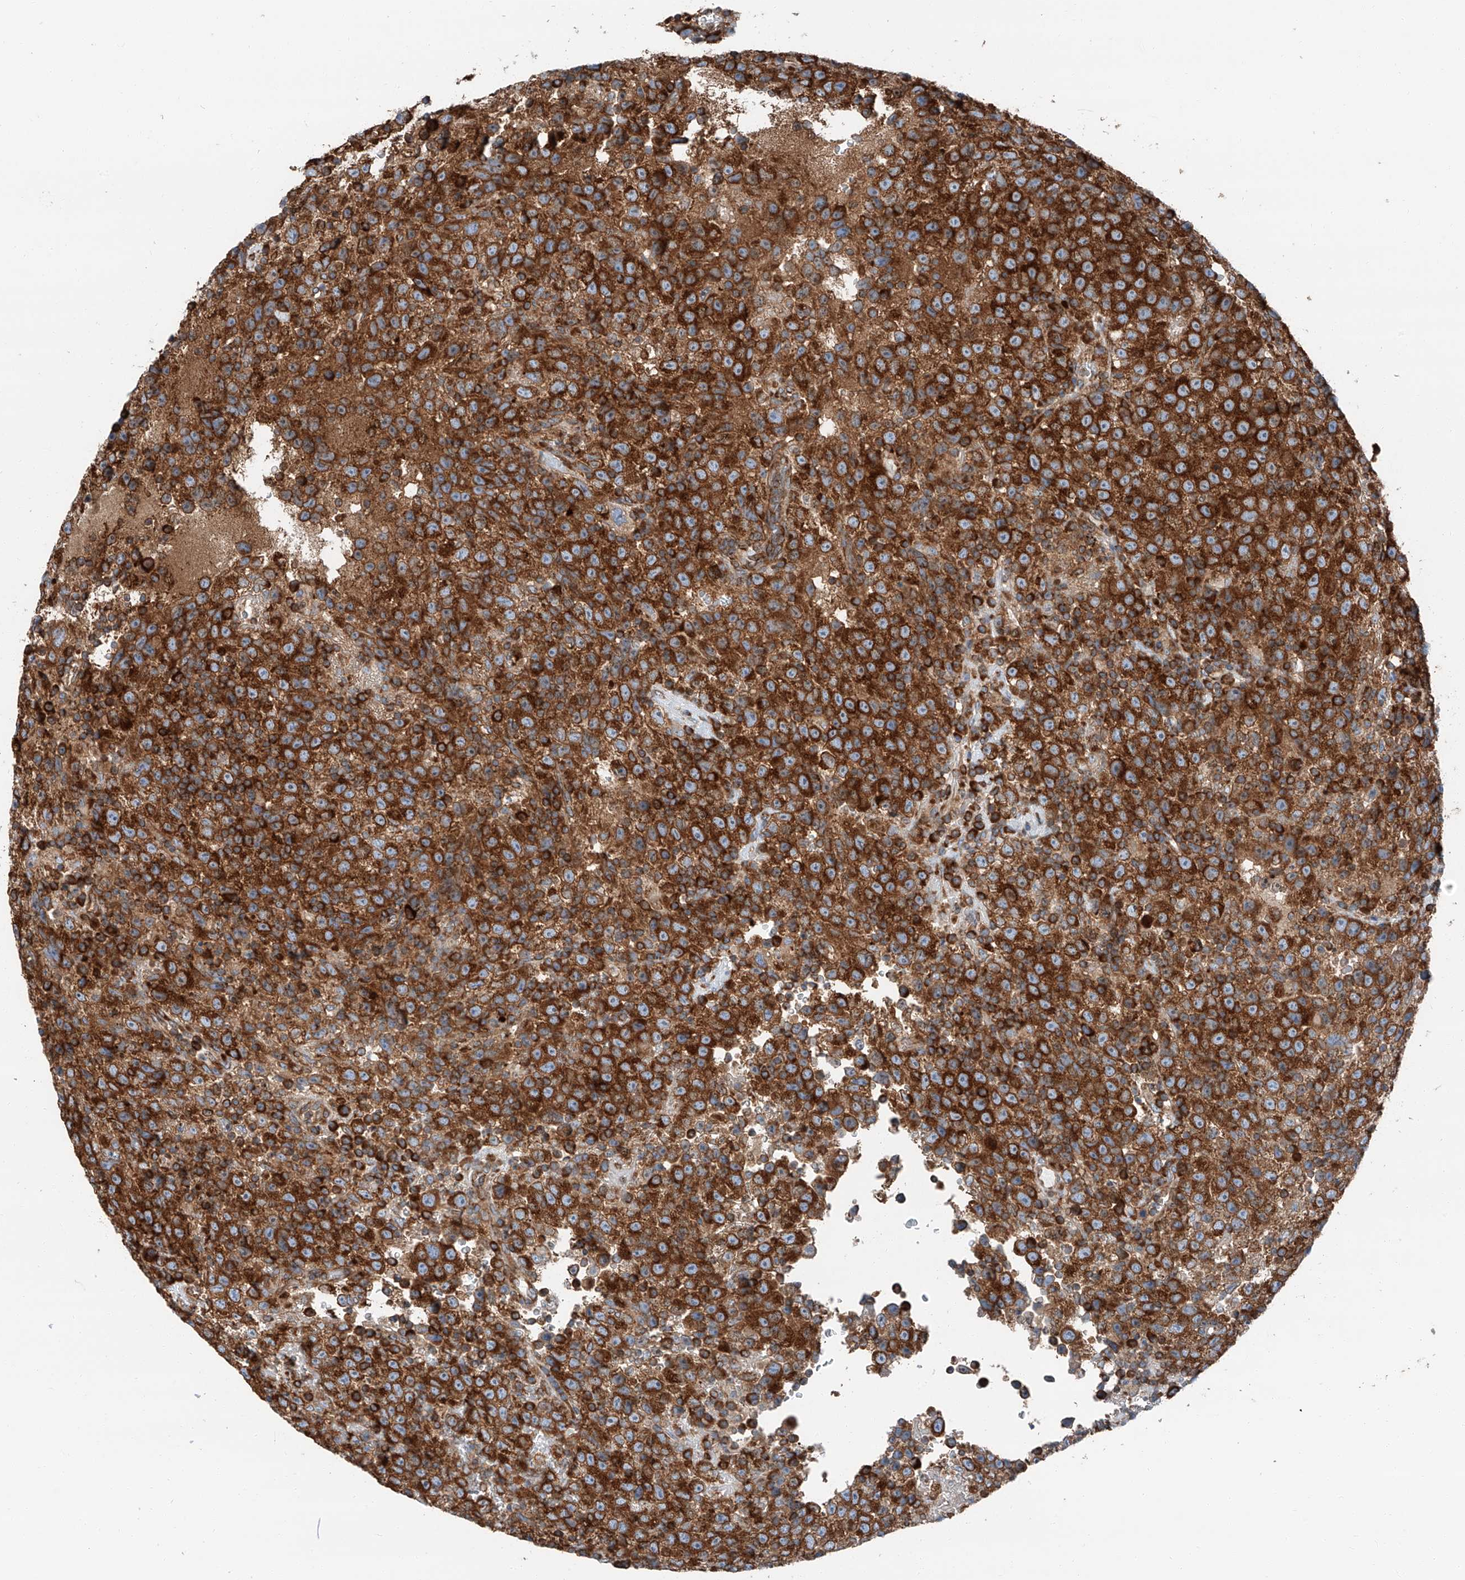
{"staining": {"intensity": "strong", "quantity": ">75%", "location": "cytoplasmic/membranous"}, "tissue": "testis cancer", "cell_type": "Tumor cells", "image_type": "cancer", "snomed": [{"axis": "morphology", "description": "Seminoma, NOS"}, {"axis": "topography", "description": "Testis"}], "caption": "Seminoma (testis) stained for a protein (brown) exhibits strong cytoplasmic/membranous positive staining in approximately >75% of tumor cells.", "gene": "ZC3H15", "patient": {"sex": "male", "age": 22}}